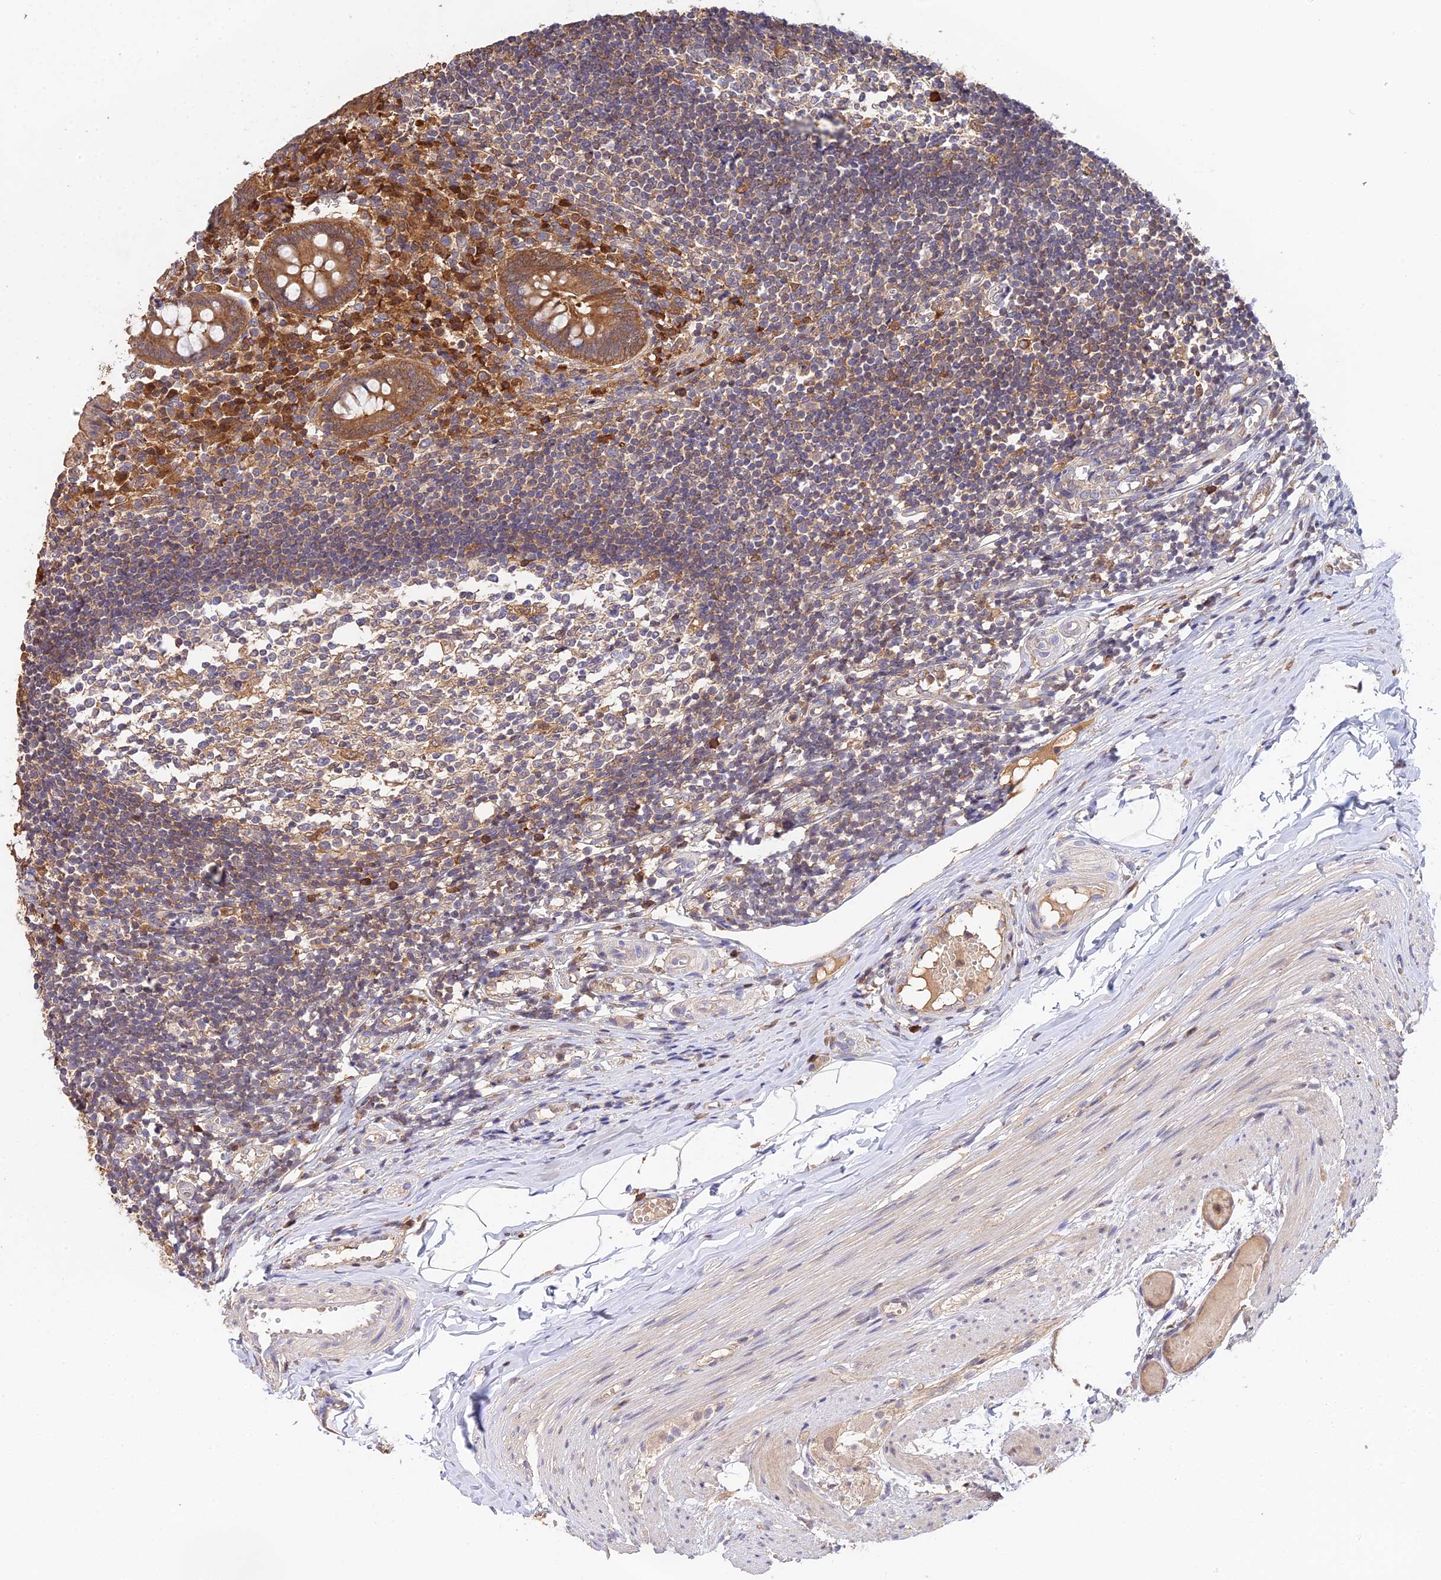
{"staining": {"intensity": "strong", "quantity": ">75%", "location": "cytoplasmic/membranous"}, "tissue": "appendix", "cell_type": "Glandular cells", "image_type": "normal", "snomed": [{"axis": "morphology", "description": "Normal tissue, NOS"}, {"axis": "topography", "description": "Appendix"}], "caption": "This image shows IHC staining of normal appendix, with high strong cytoplasmic/membranous expression in approximately >75% of glandular cells.", "gene": "FBP1", "patient": {"sex": "female", "age": 17}}